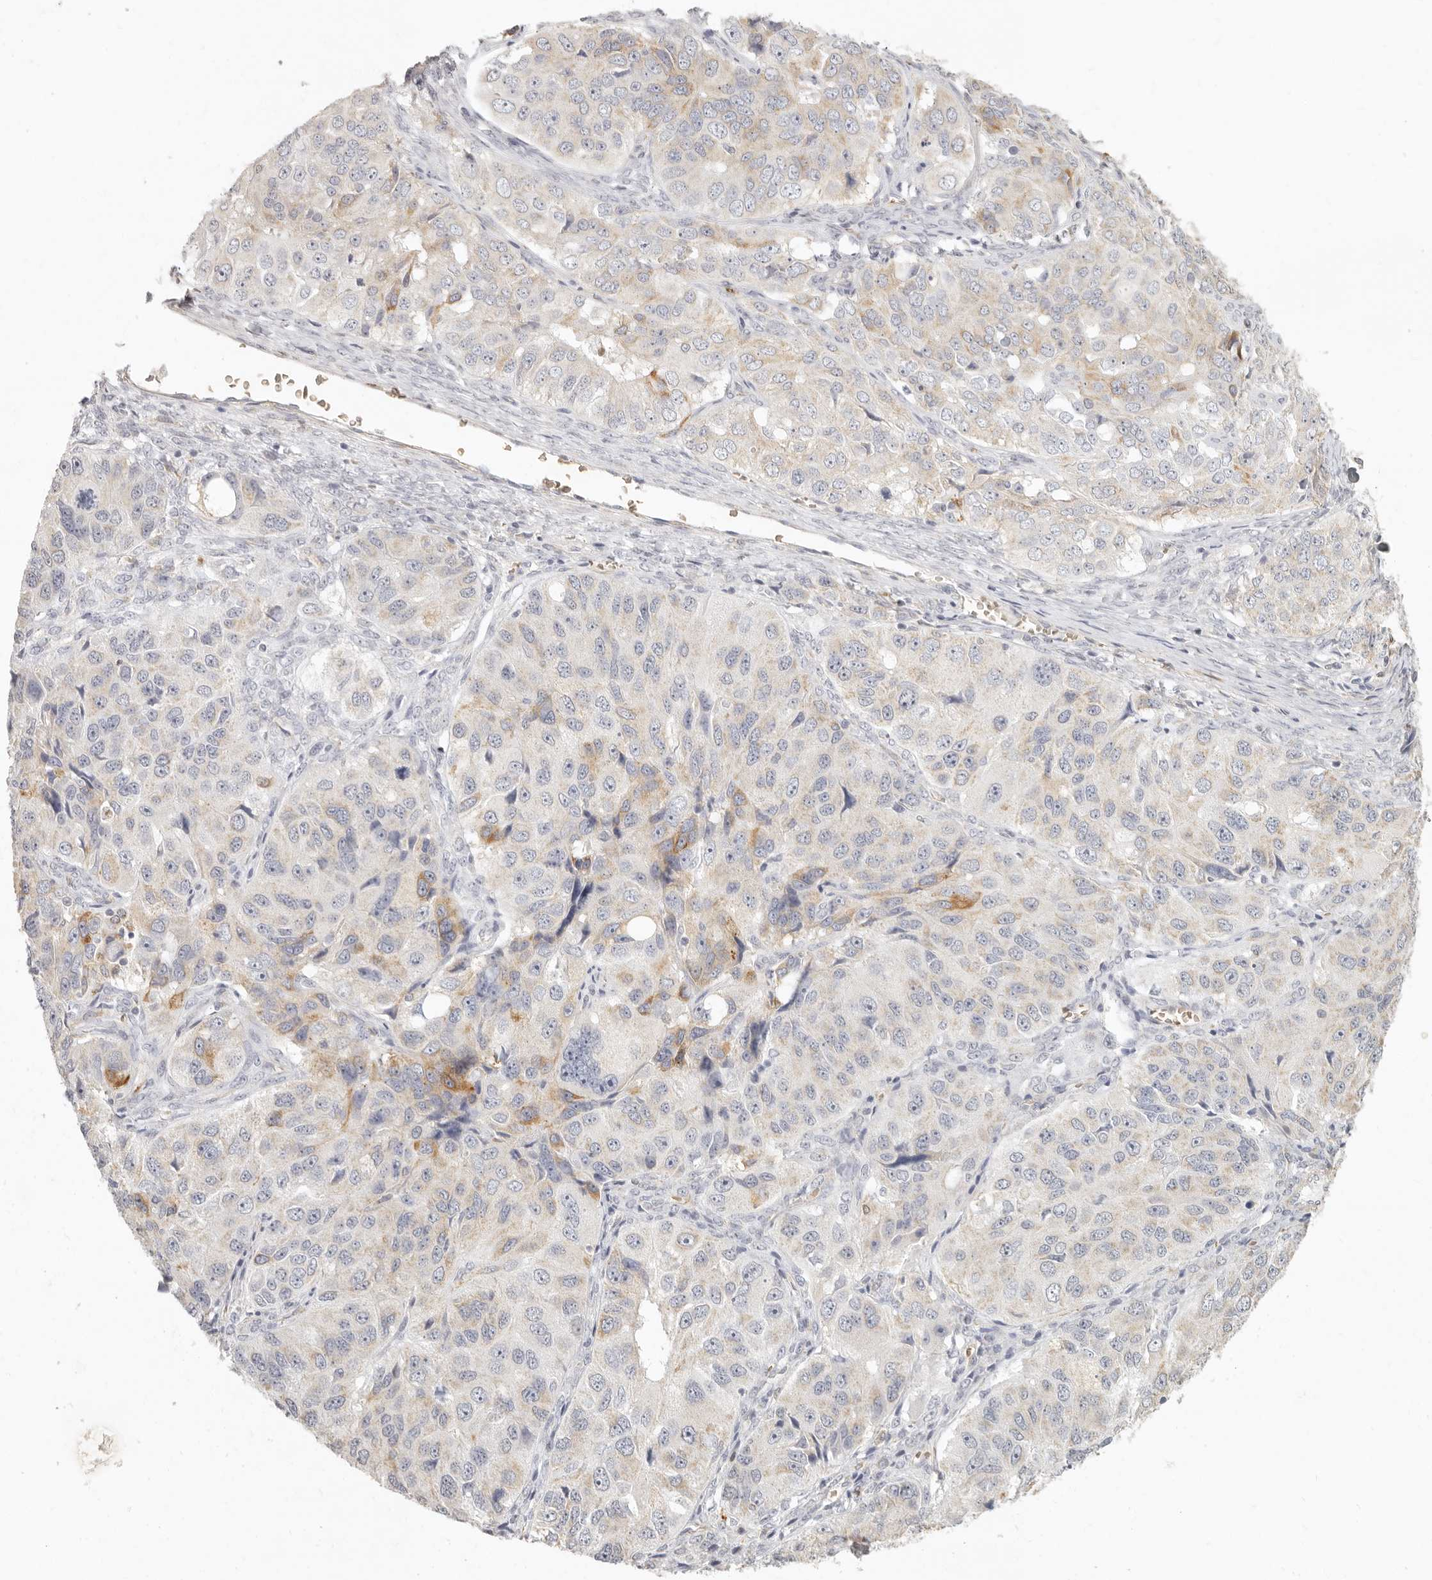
{"staining": {"intensity": "moderate", "quantity": "<25%", "location": "cytoplasmic/membranous"}, "tissue": "ovarian cancer", "cell_type": "Tumor cells", "image_type": "cancer", "snomed": [{"axis": "morphology", "description": "Carcinoma, endometroid"}, {"axis": "topography", "description": "Ovary"}], "caption": "Brown immunohistochemical staining in ovarian cancer displays moderate cytoplasmic/membranous staining in about <25% of tumor cells.", "gene": "NIBAN1", "patient": {"sex": "female", "age": 51}}